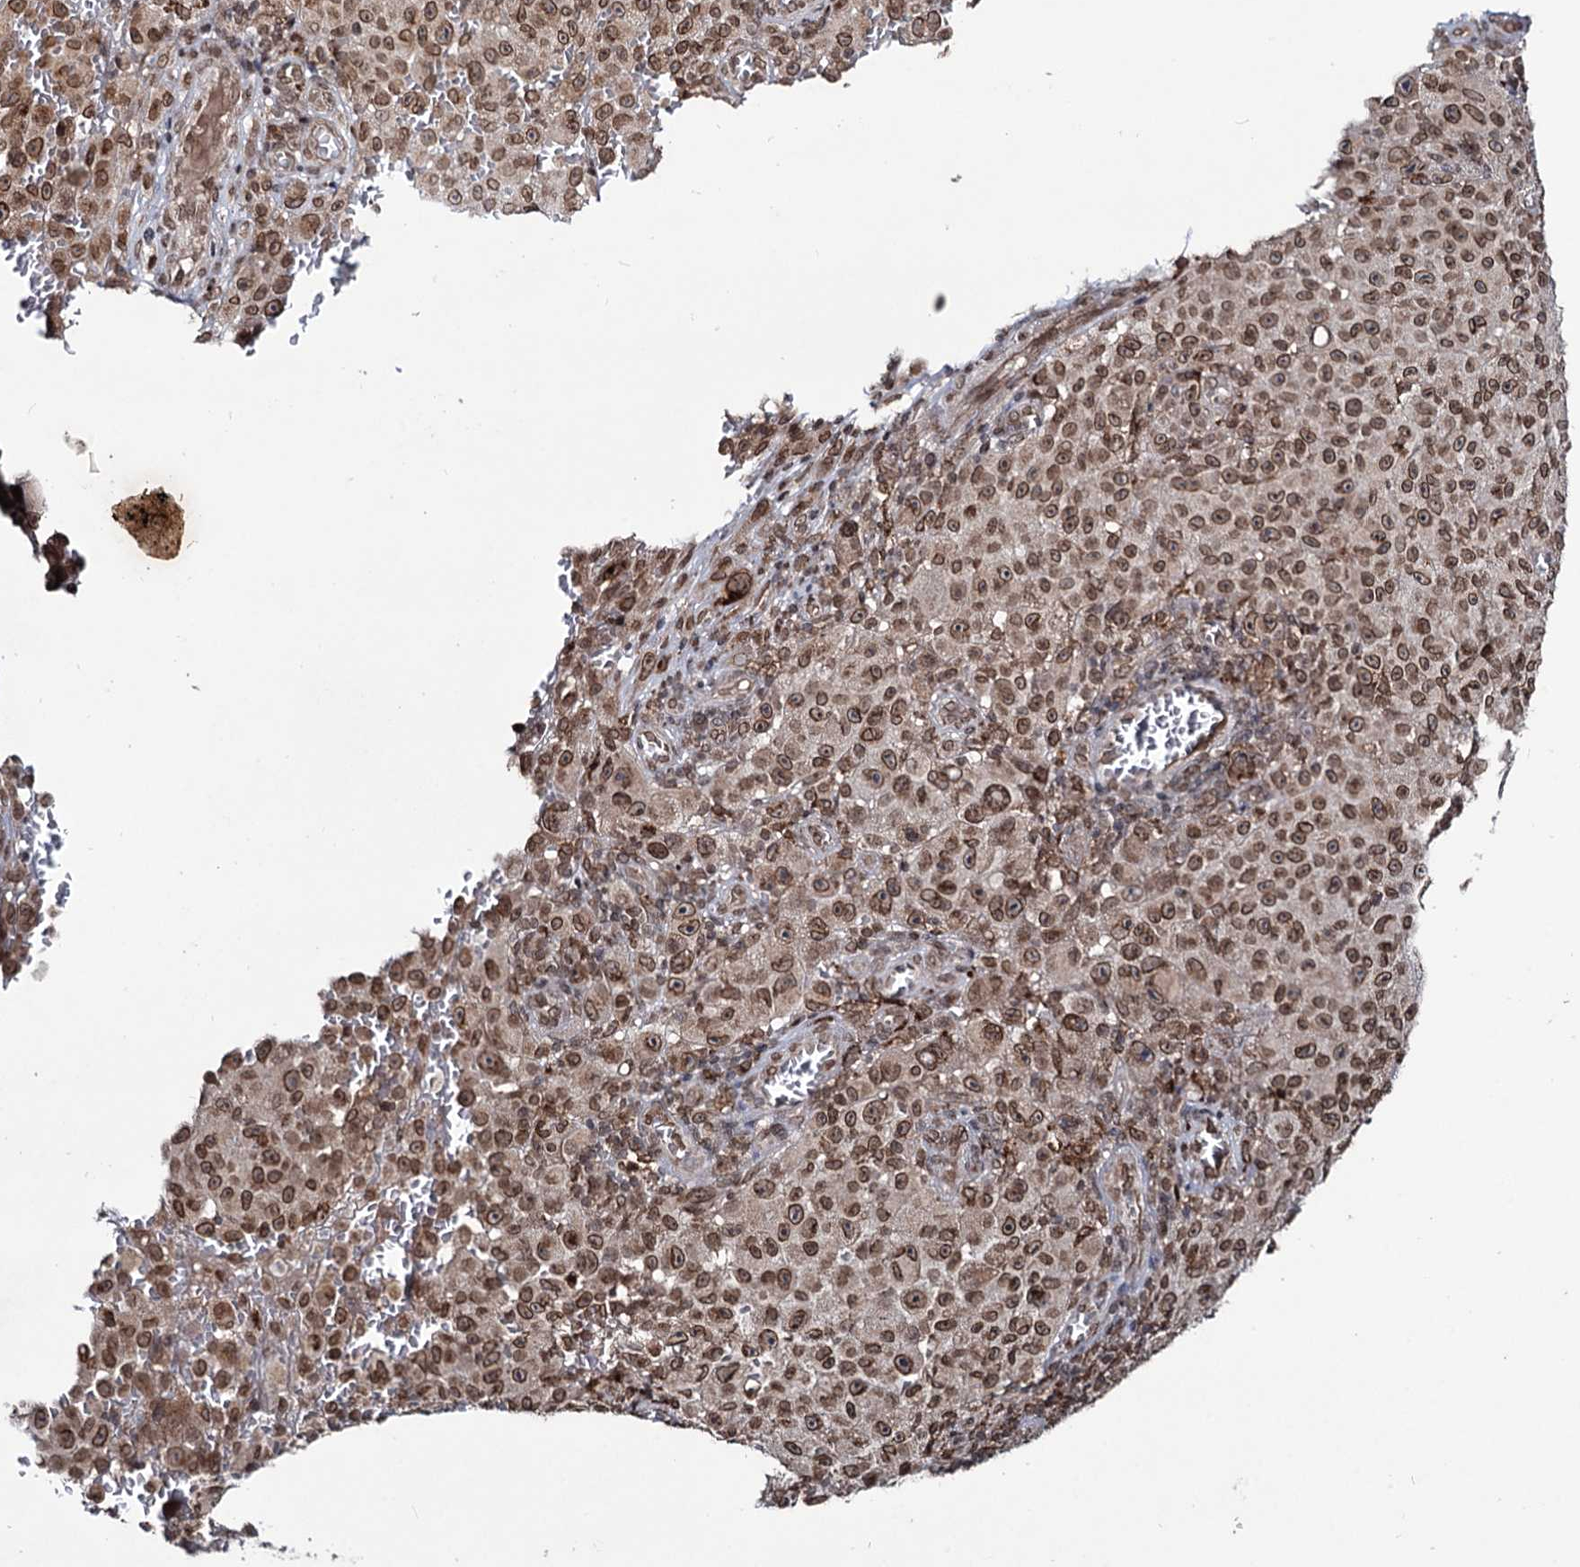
{"staining": {"intensity": "moderate", "quantity": ">75%", "location": "cytoplasmic/membranous,nuclear"}, "tissue": "melanoma", "cell_type": "Tumor cells", "image_type": "cancer", "snomed": [{"axis": "morphology", "description": "Malignant melanoma, NOS"}, {"axis": "topography", "description": "Skin"}], "caption": "IHC image of neoplastic tissue: human melanoma stained using immunohistochemistry (IHC) displays medium levels of moderate protein expression localized specifically in the cytoplasmic/membranous and nuclear of tumor cells, appearing as a cytoplasmic/membranous and nuclear brown color.", "gene": "RNF6", "patient": {"sex": "female", "age": 82}}